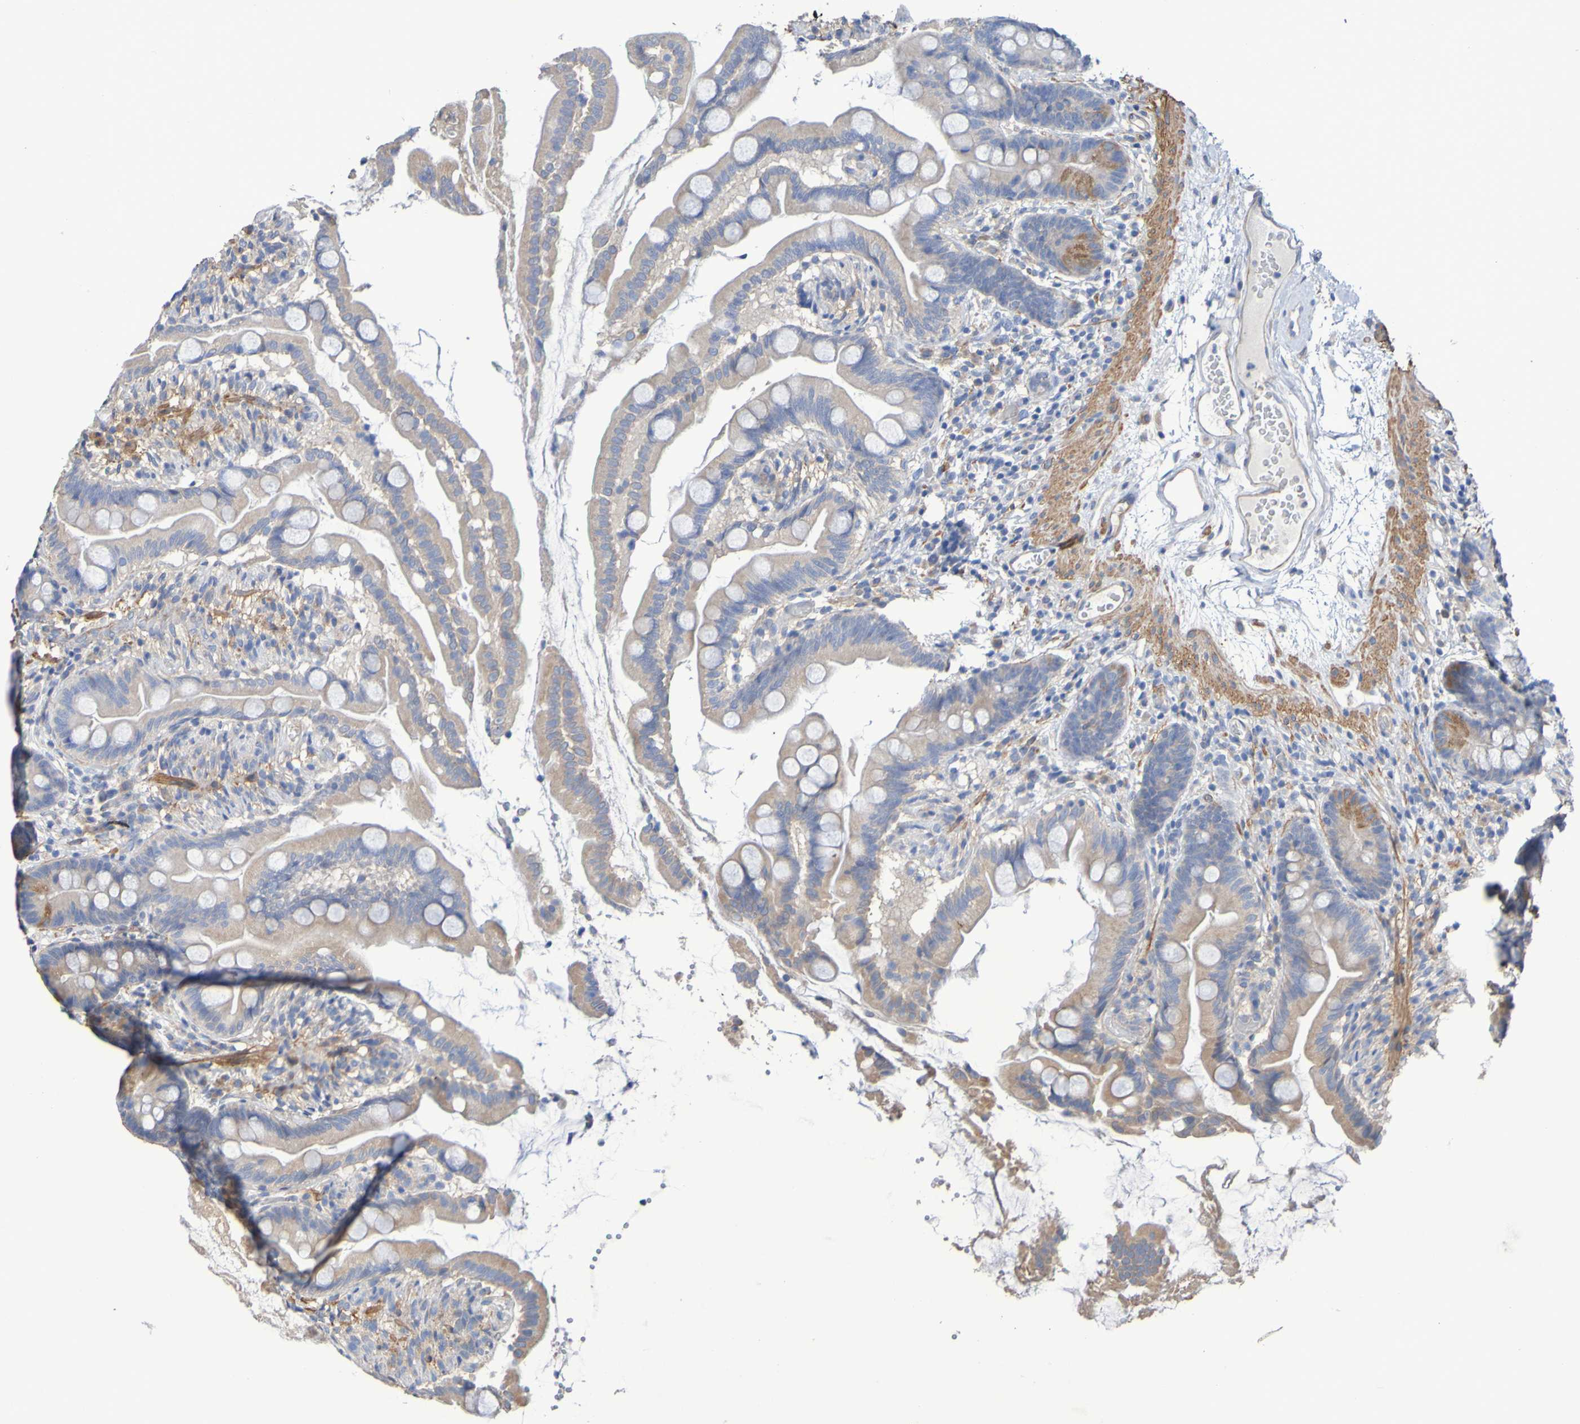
{"staining": {"intensity": "moderate", "quantity": ">75%", "location": "cytoplasmic/membranous"}, "tissue": "small intestine", "cell_type": "Glandular cells", "image_type": "normal", "snomed": [{"axis": "morphology", "description": "Normal tissue, NOS"}, {"axis": "topography", "description": "Small intestine"}], "caption": "Protein expression by immunohistochemistry exhibits moderate cytoplasmic/membranous positivity in approximately >75% of glandular cells in benign small intestine.", "gene": "SRPRB", "patient": {"sex": "female", "age": 56}}